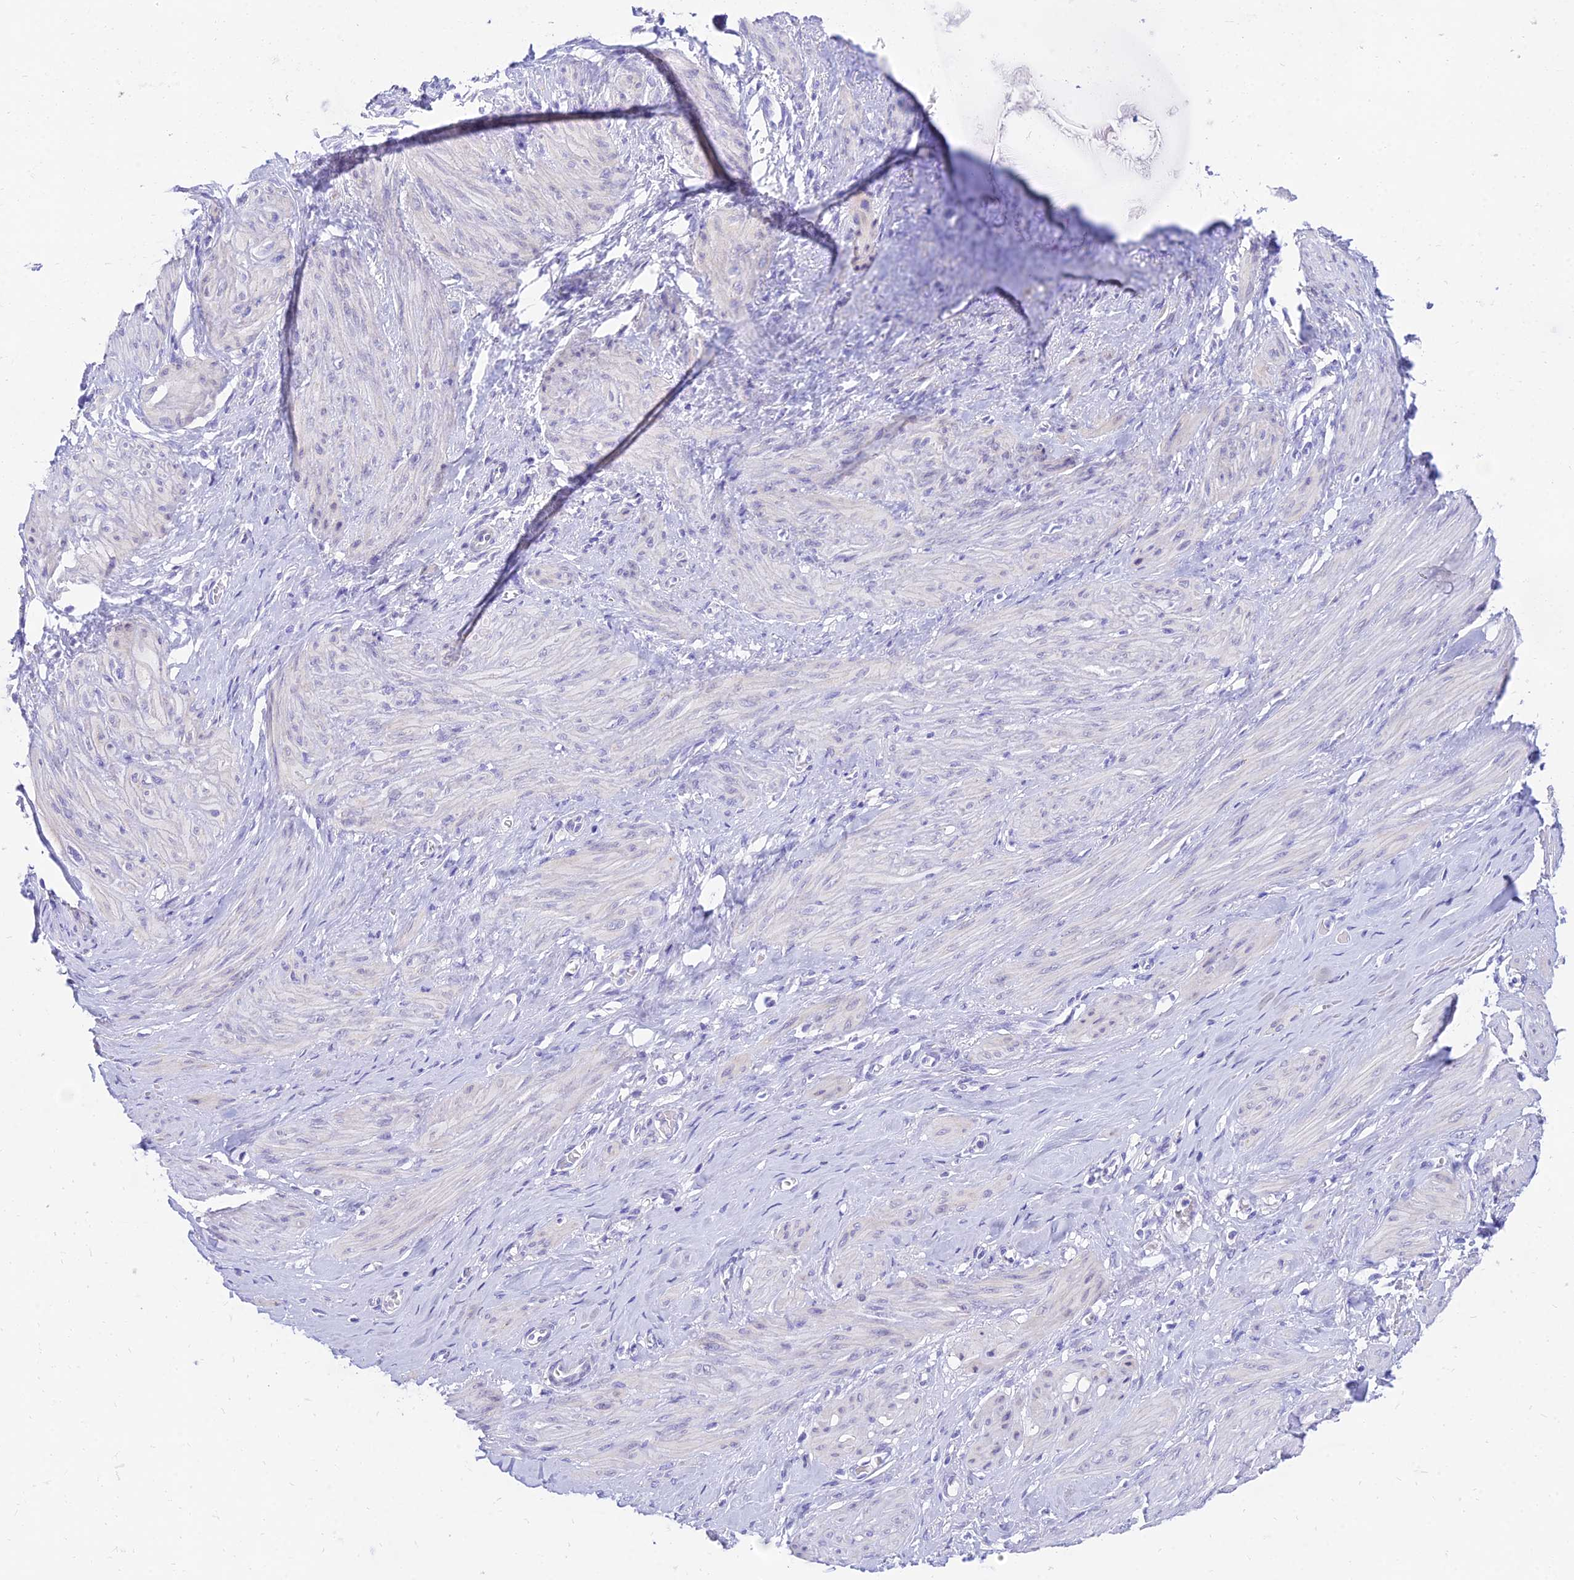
{"staining": {"intensity": "negative", "quantity": "none", "location": "none"}, "tissue": "smooth muscle", "cell_type": "Smooth muscle cells", "image_type": "normal", "snomed": [{"axis": "morphology", "description": "Normal tissue, NOS"}, {"axis": "topography", "description": "Endometrium"}], "caption": "This is an IHC image of normal smooth muscle. There is no staining in smooth muscle cells.", "gene": "TAC3", "patient": {"sex": "female", "age": 33}}